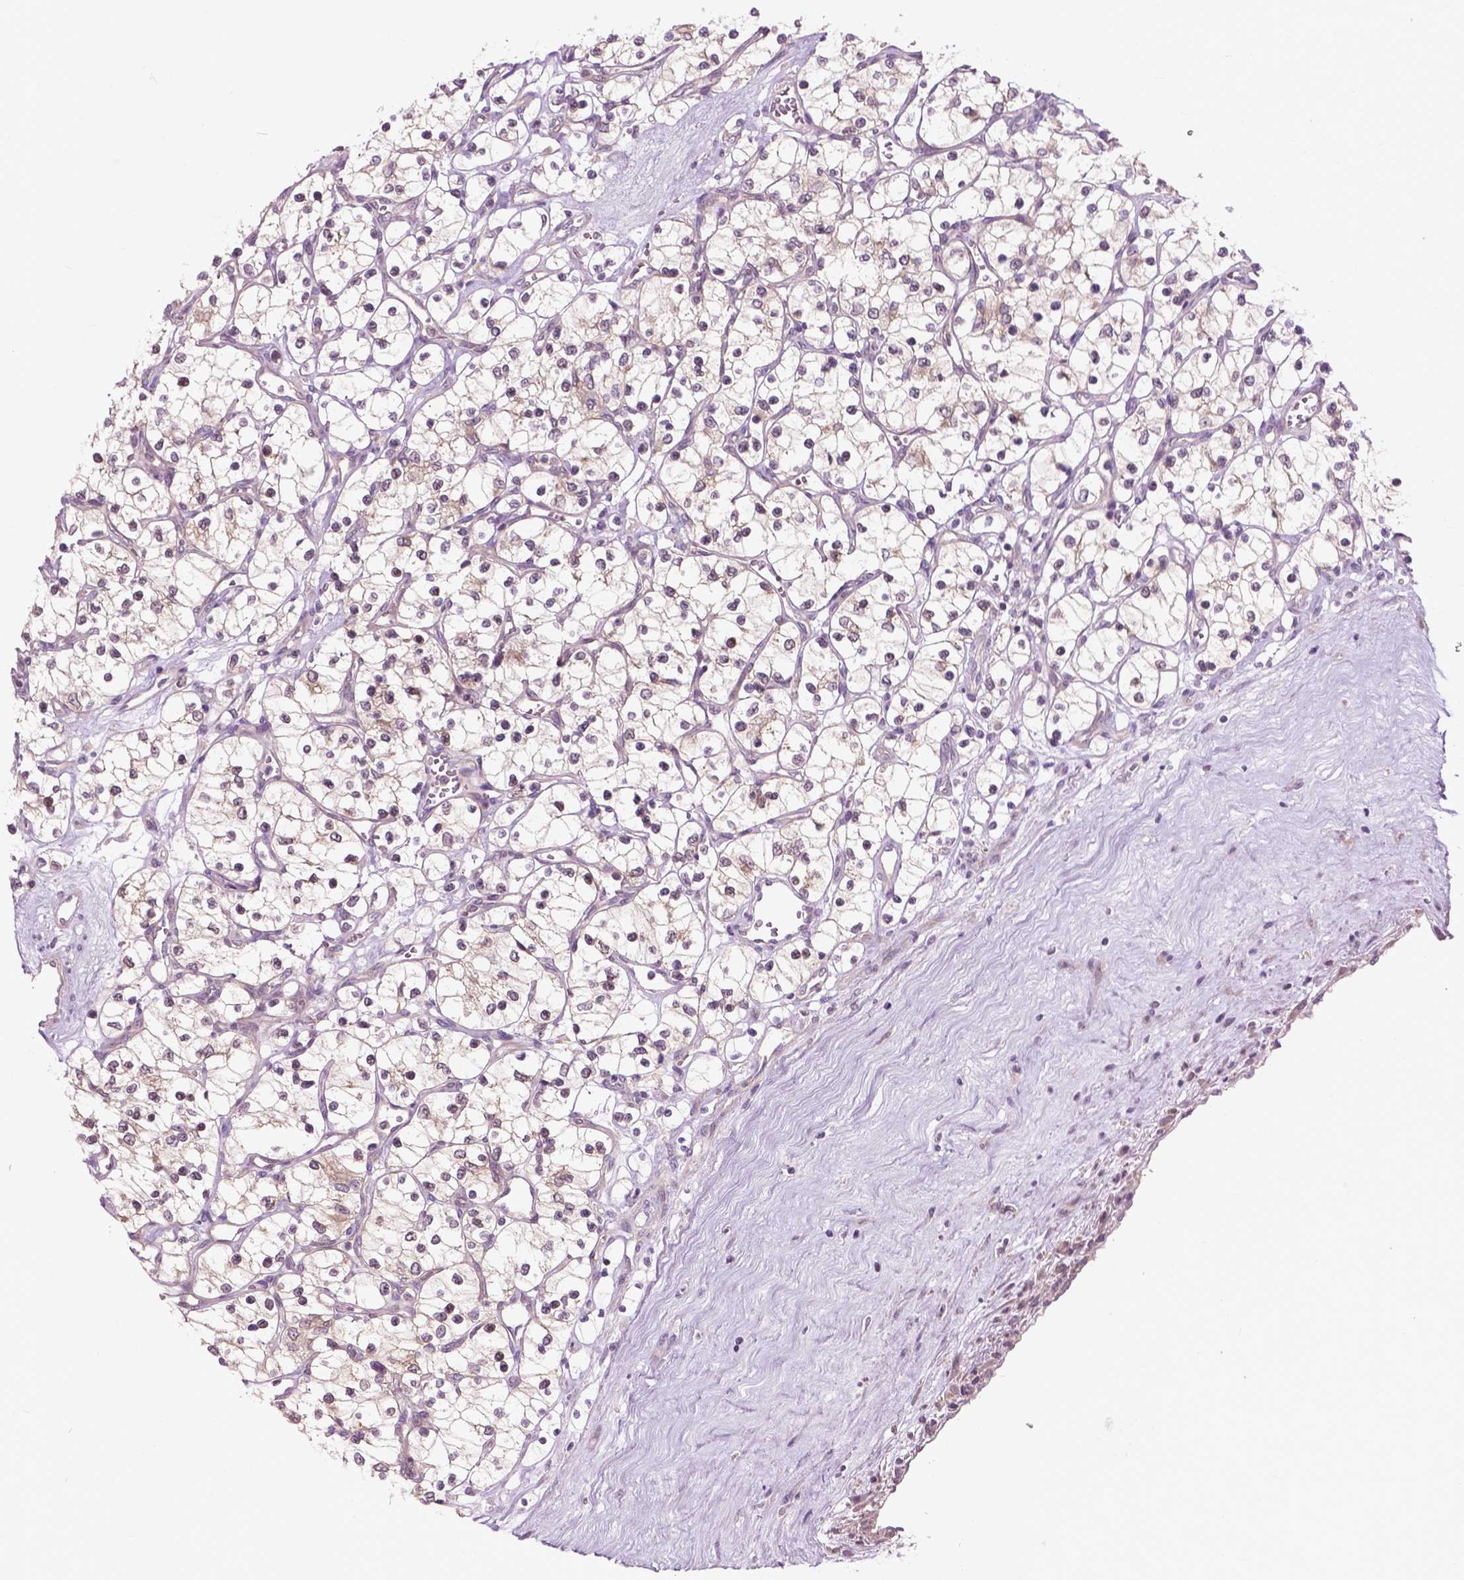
{"staining": {"intensity": "weak", "quantity": "<25%", "location": "cytoplasmic/membranous"}, "tissue": "renal cancer", "cell_type": "Tumor cells", "image_type": "cancer", "snomed": [{"axis": "morphology", "description": "Adenocarcinoma, NOS"}, {"axis": "topography", "description": "Kidney"}], "caption": "IHC photomicrograph of human renal cancer (adenocarcinoma) stained for a protein (brown), which demonstrates no positivity in tumor cells.", "gene": "MZT1", "patient": {"sex": "female", "age": 69}}